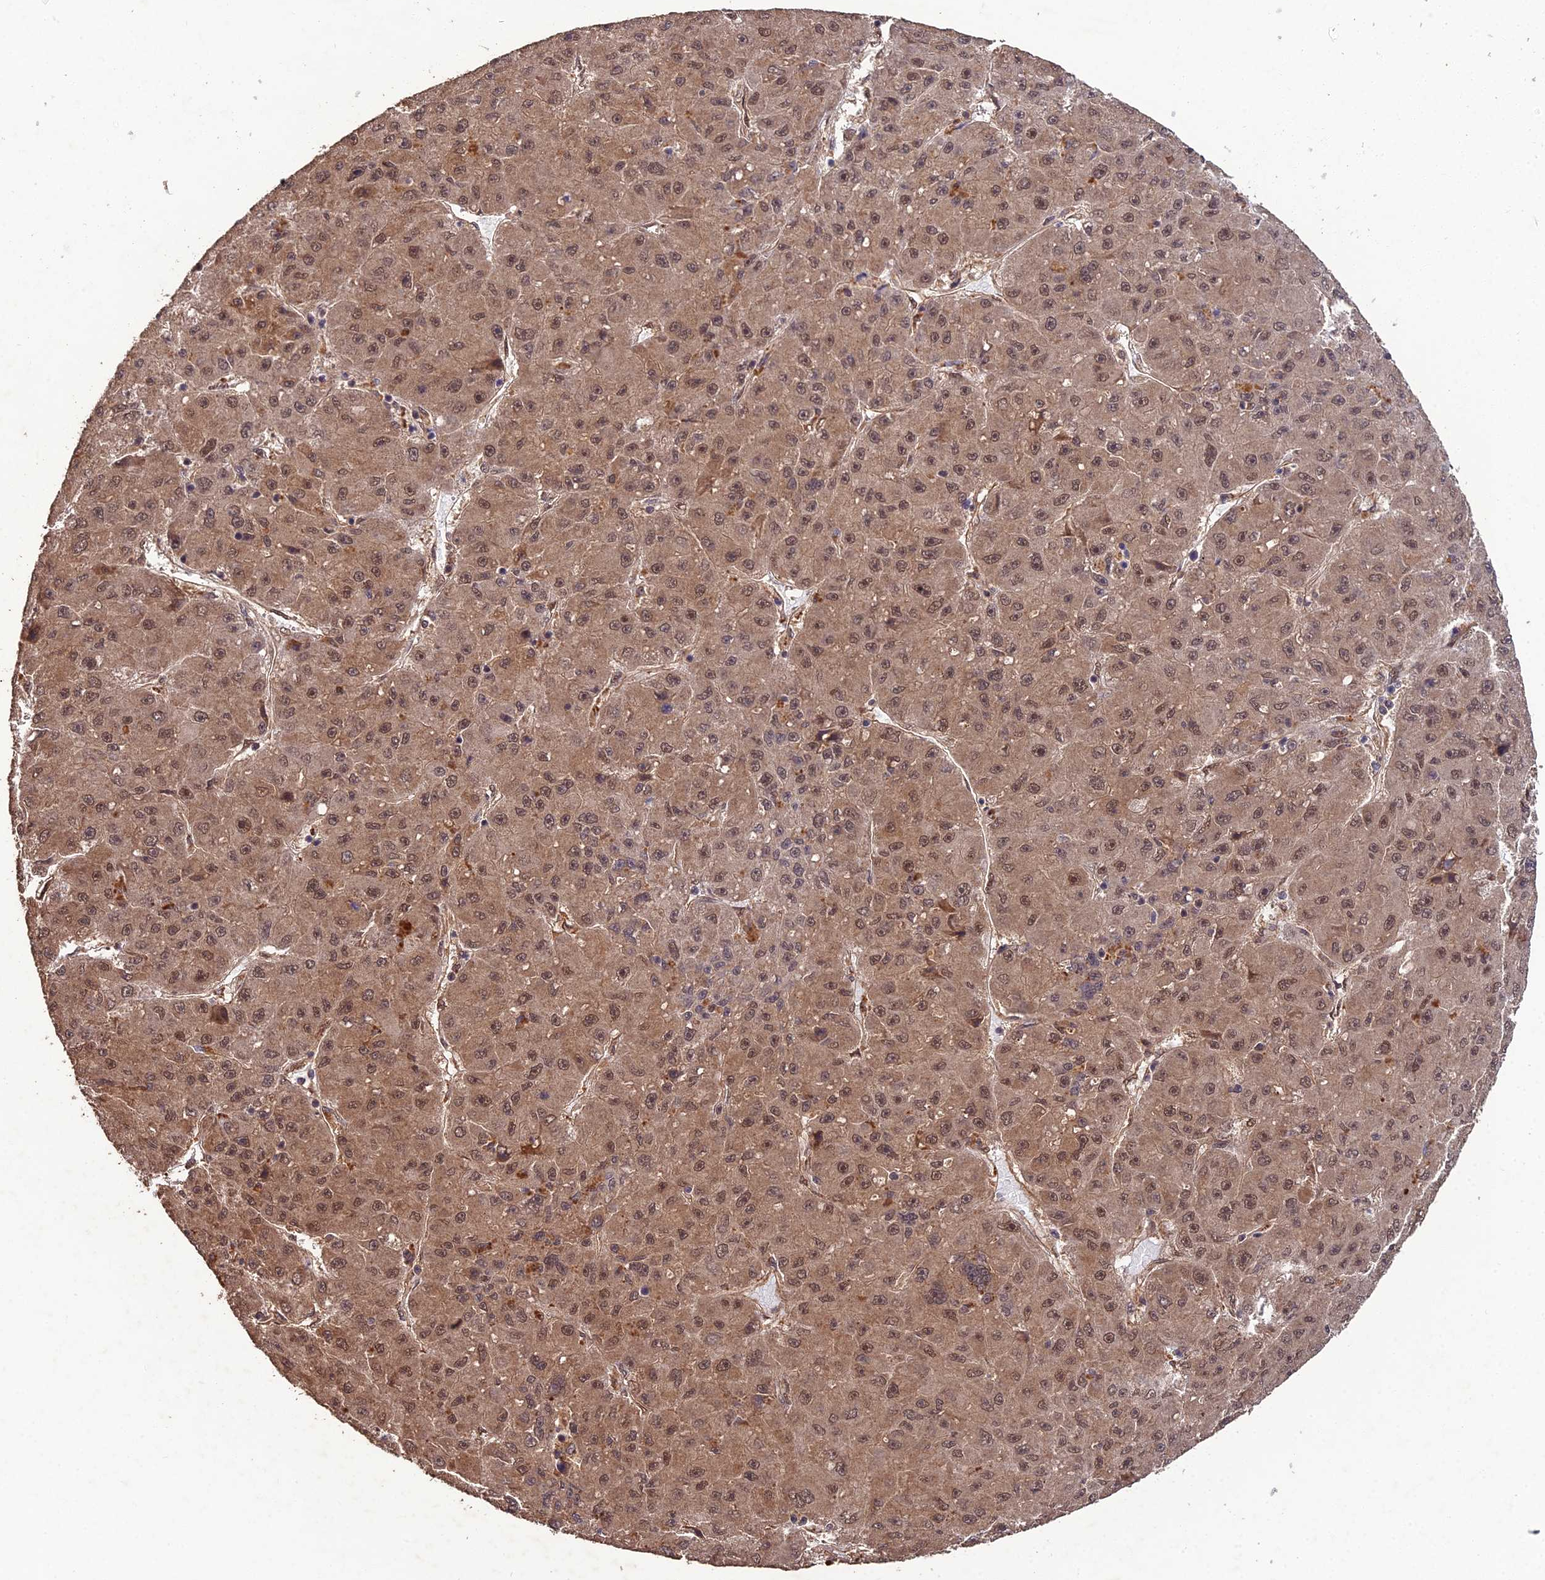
{"staining": {"intensity": "moderate", "quantity": ">75%", "location": "cytoplasmic/membranous,nuclear"}, "tissue": "liver cancer", "cell_type": "Tumor cells", "image_type": "cancer", "snomed": [{"axis": "morphology", "description": "Carcinoma, Hepatocellular, NOS"}, {"axis": "topography", "description": "Liver"}], "caption": "This is an image of IHC staining of liver hepatocellular carcinoma, which shows moderate staining in the cytoplasmic/membranous and nuclear of tumor cells.", "gene": "RALGAPA2", "patient": {"sex": "male", "age": 67}}